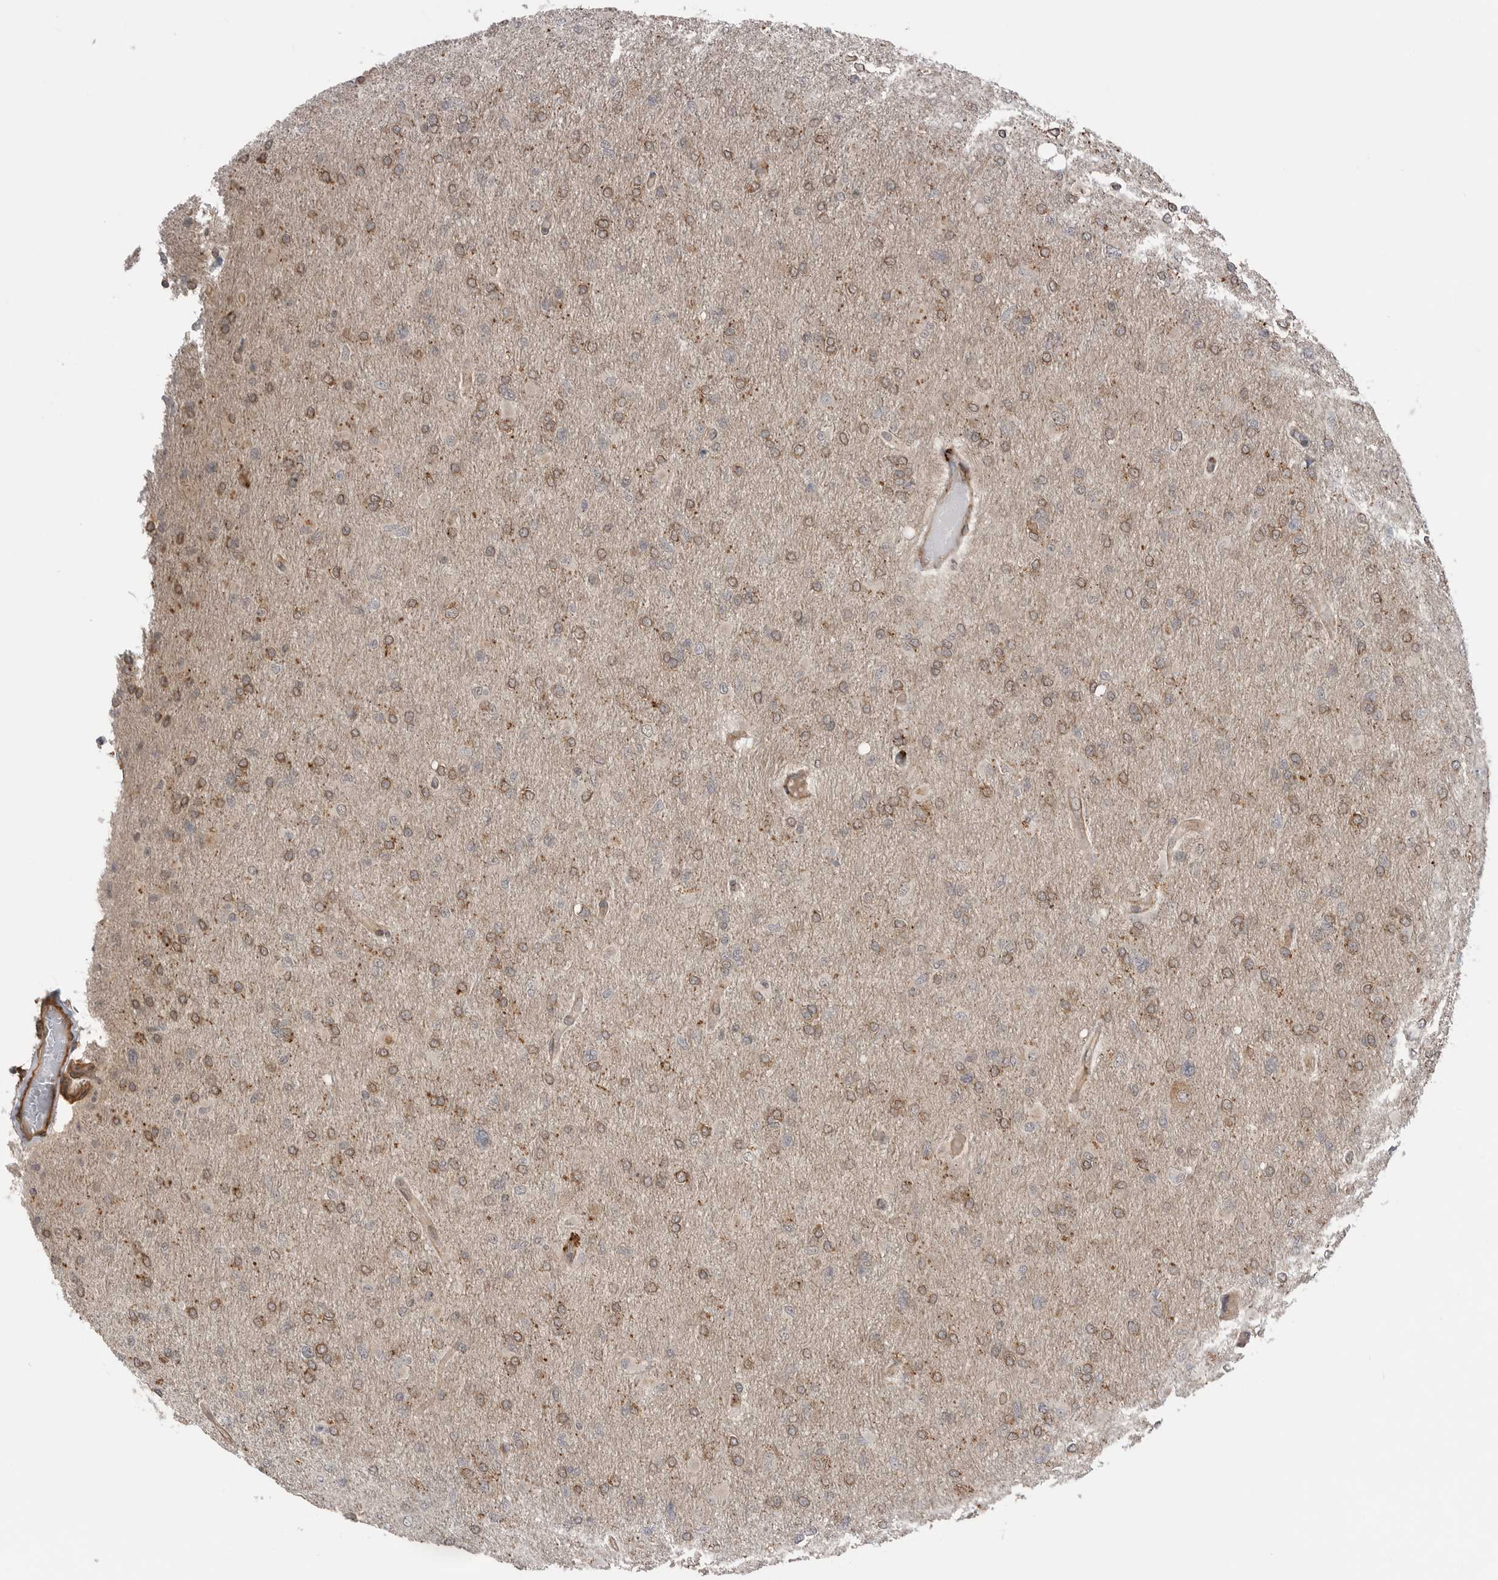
{"staining": {"intensity": "weak", "quantity": ">75%", "location": "cytoplasmic/membranous"}, "tissue": "glioma", "cell_type": "Tumor cells", "image_type": "cancer", "snomed": [{"axis": "morphology", "description": "Glioma, malignant, High grade"}, {"axis": "topography", "description": "Cerebral cortex"}], "caption": "The immunohistochemical stain highlights weak cytoplasmic/membranous staining in tumor cells of high-grade glioma (malignant) tissue.", "gene": "PEAK1", "patient": {"sex": "female", "age": 36}}